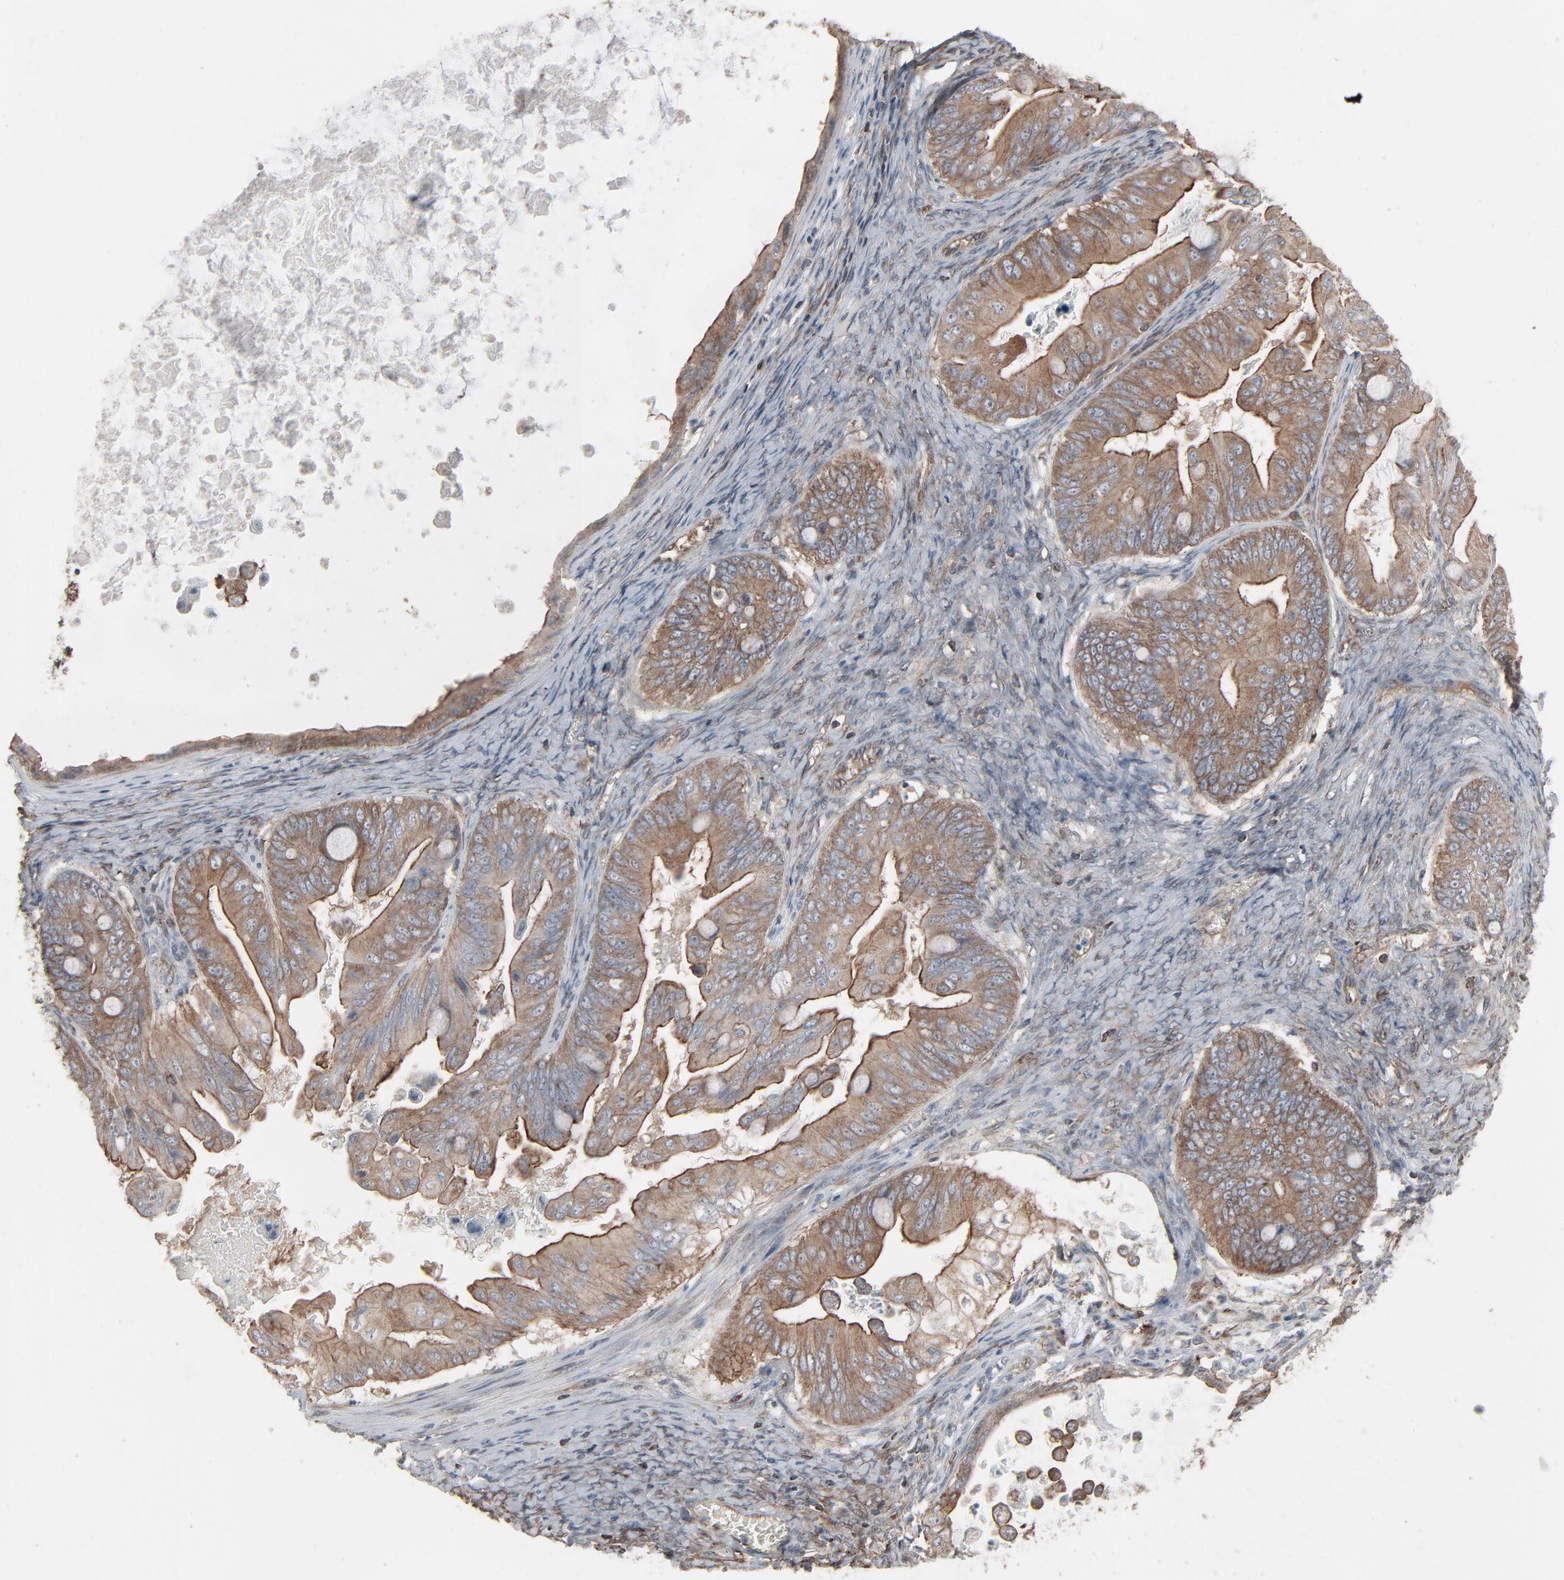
{"staining": {"intensity": "moderate", "quantity": ">75%", "location": "cytoplasmic/membranous"}, "tissue": "ovarian cancer", "cell_type": "Tumor cells", "image_type": "cancer", "snomed": [{"axis": "morphology", "description": "Cystadenocarcinoma, mucinous, NOS"}, {"axis": "topography", "description": "Ovary"}], "caption": "An image of human mucinous cystadenocarcinoma (ovarian) stained for a protein displays moderate cytoplasmic/membranous brown staining in tumor cells. (IHC, brightfield microscopy, high magnification).", "gene": "OPTN", "patient": {"sex": "female", "age": 37}}